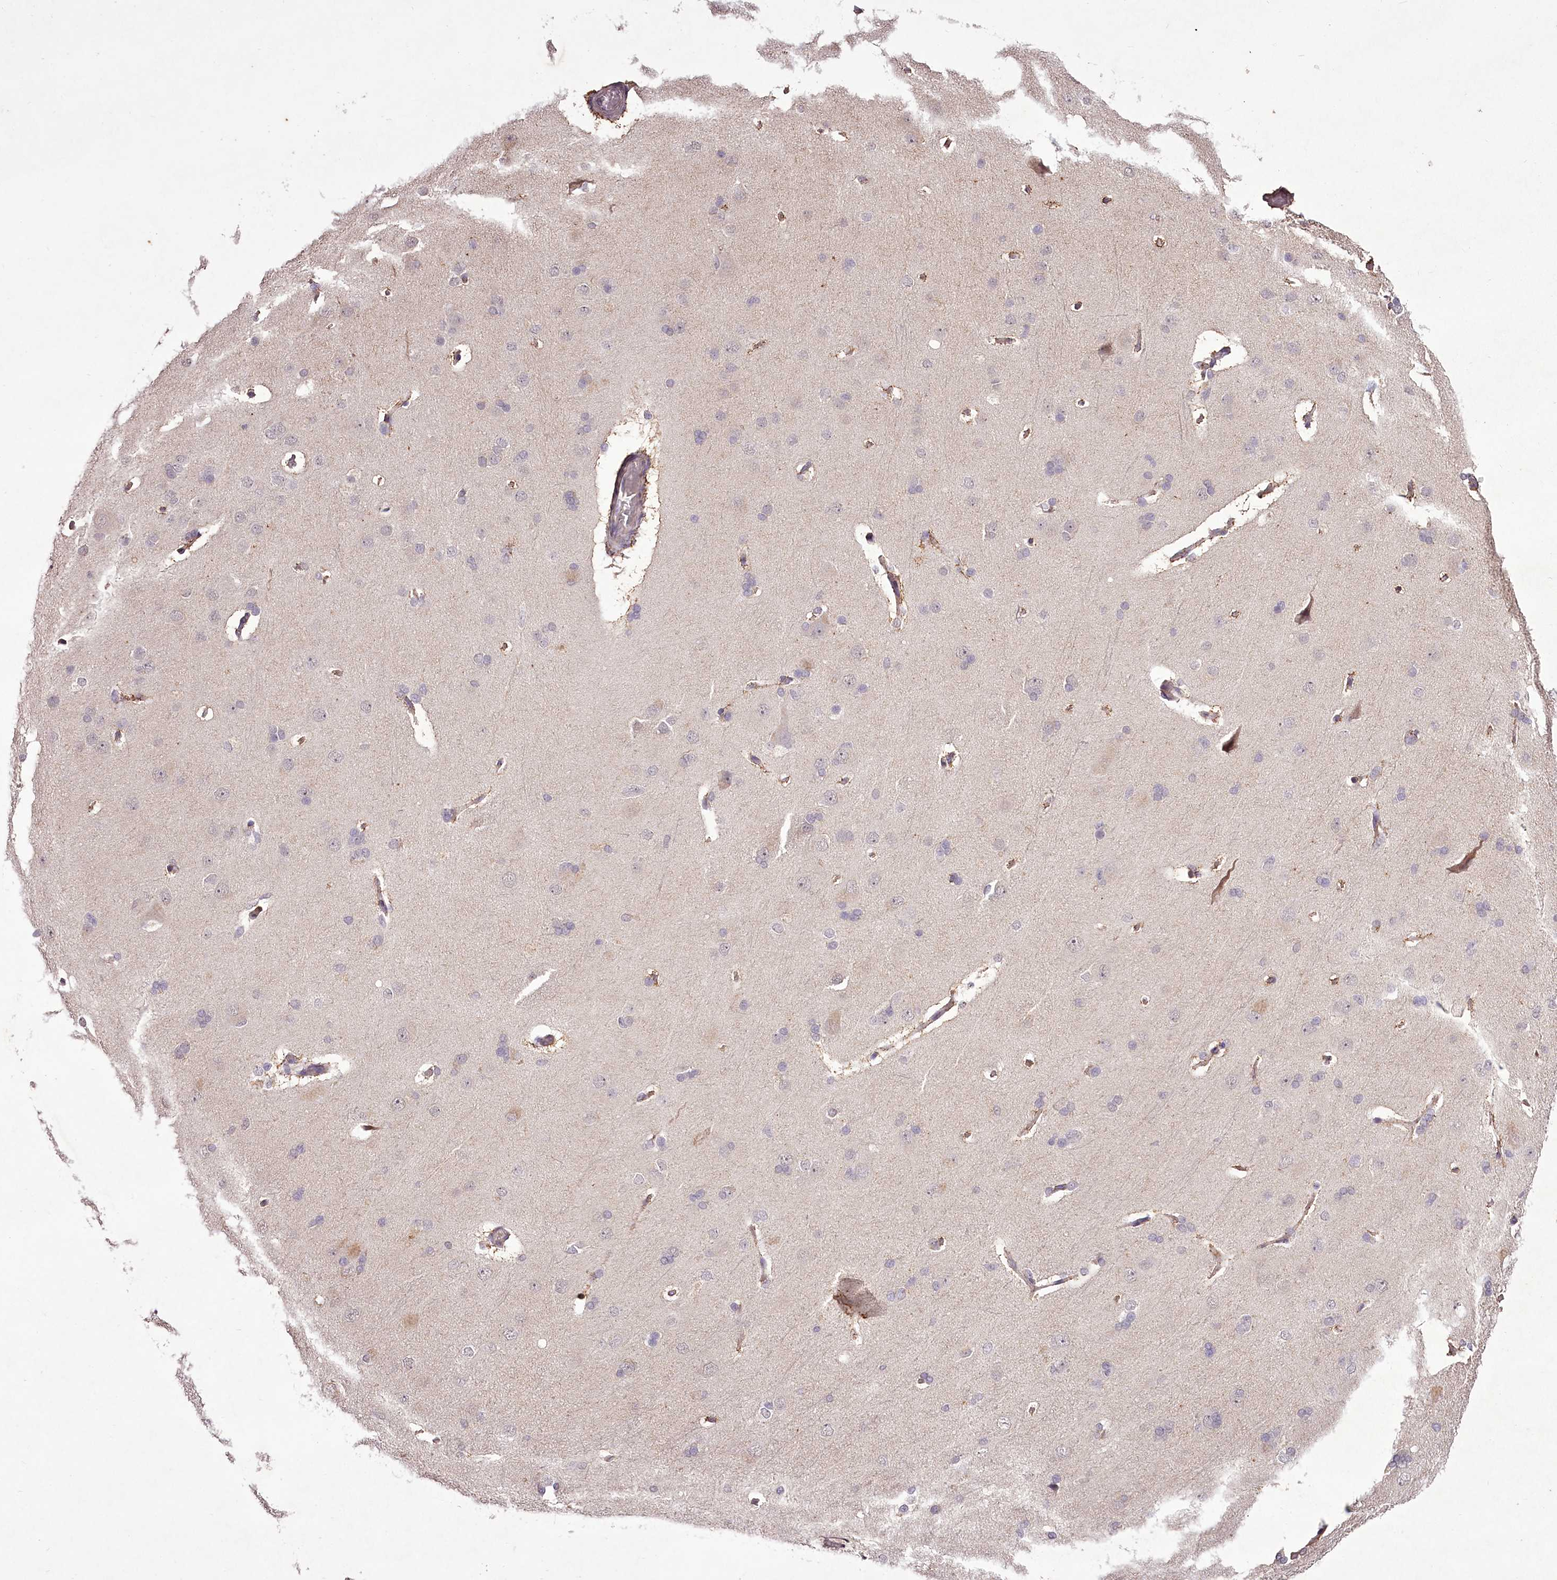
{"staining": {"intensity": "weak", "quantity": "25%-75%", "location": "cytoplasmic/membranous"}, "tissue": "cerebral cortex", "cell_type": "Endothelial cells", "image_type": "normal", "snomed": [{"axis": "morphology", "description": "Normal tissue, NOS"}, {"axis": "topography", "description": "Cerebral cortex"}], "caption": "Immunohistochemistry (IHC) image of unremarkable cerebral cortex: cerebral cortex stained using immunohistochemistry (IHC) reveals low levels of weak protein expression localized specifically in the cytoplasmic/membranous of endothelial cells, appearing as a cytoplasmic/membranous brown color.", "gene": "C1orf56", "patient": {"sex": "male", "age": 62}}